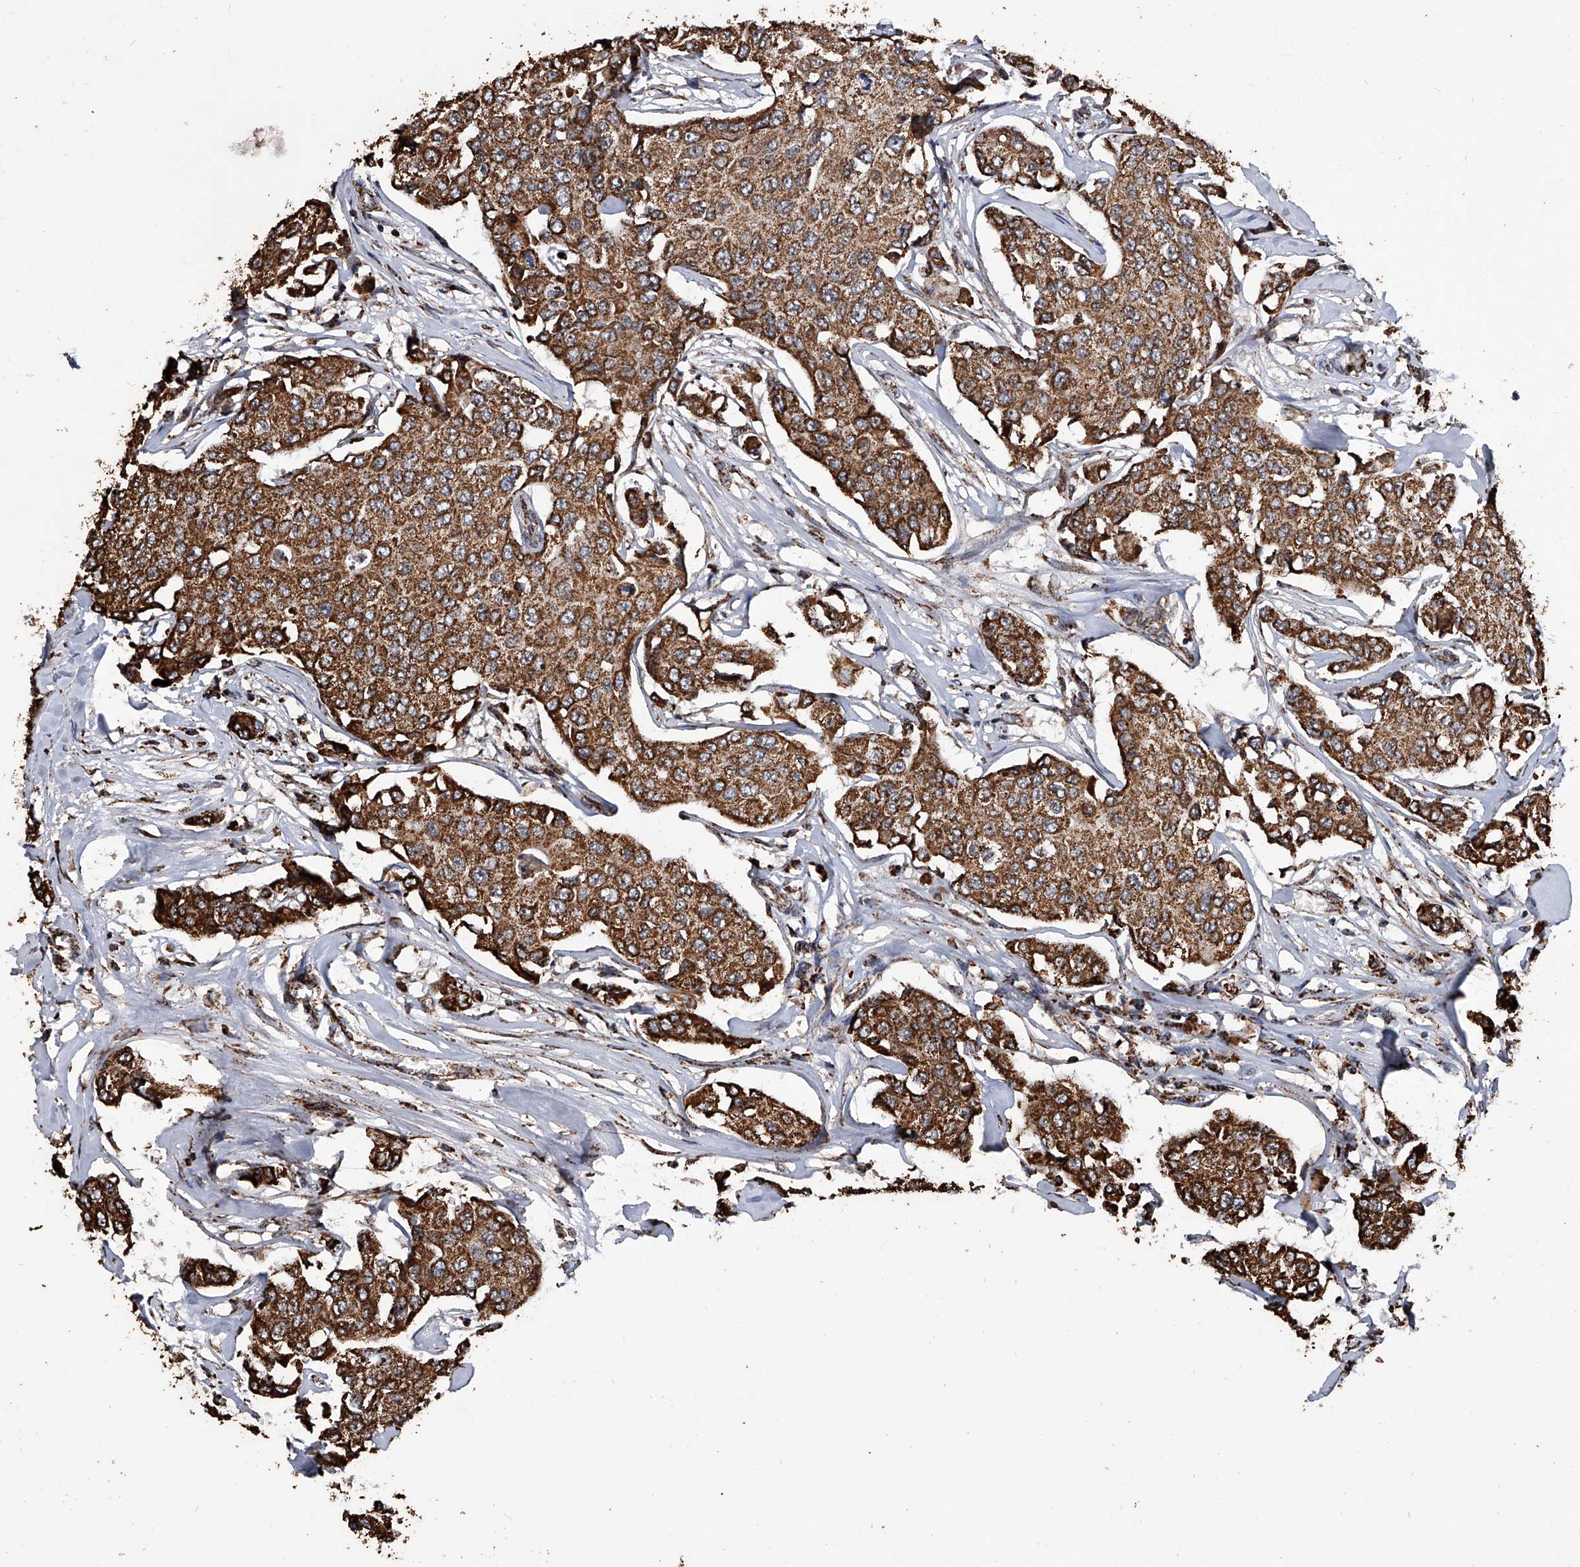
{"staining": {"intensity": "moderate", "quantity": ">75%", "location": "cytoplasmic/membranous"}, "tissue": "breast cancer", "cell_type": "Tumor cells", "image_type": "cancer", "snomed": [{"axis": "morphology", "description": "Duct carcinoma"}, {"axis": "topography", "description": "Breast"}], "caption": "Immunohistochemical staining of human breast intraductal carcinoma shows moderate cytoplasmic/membranous protein positivity in approximately >75% of tumor cells.", "gene": "SMPDL3A", "patient": {"sex": "female", "age": 80}}